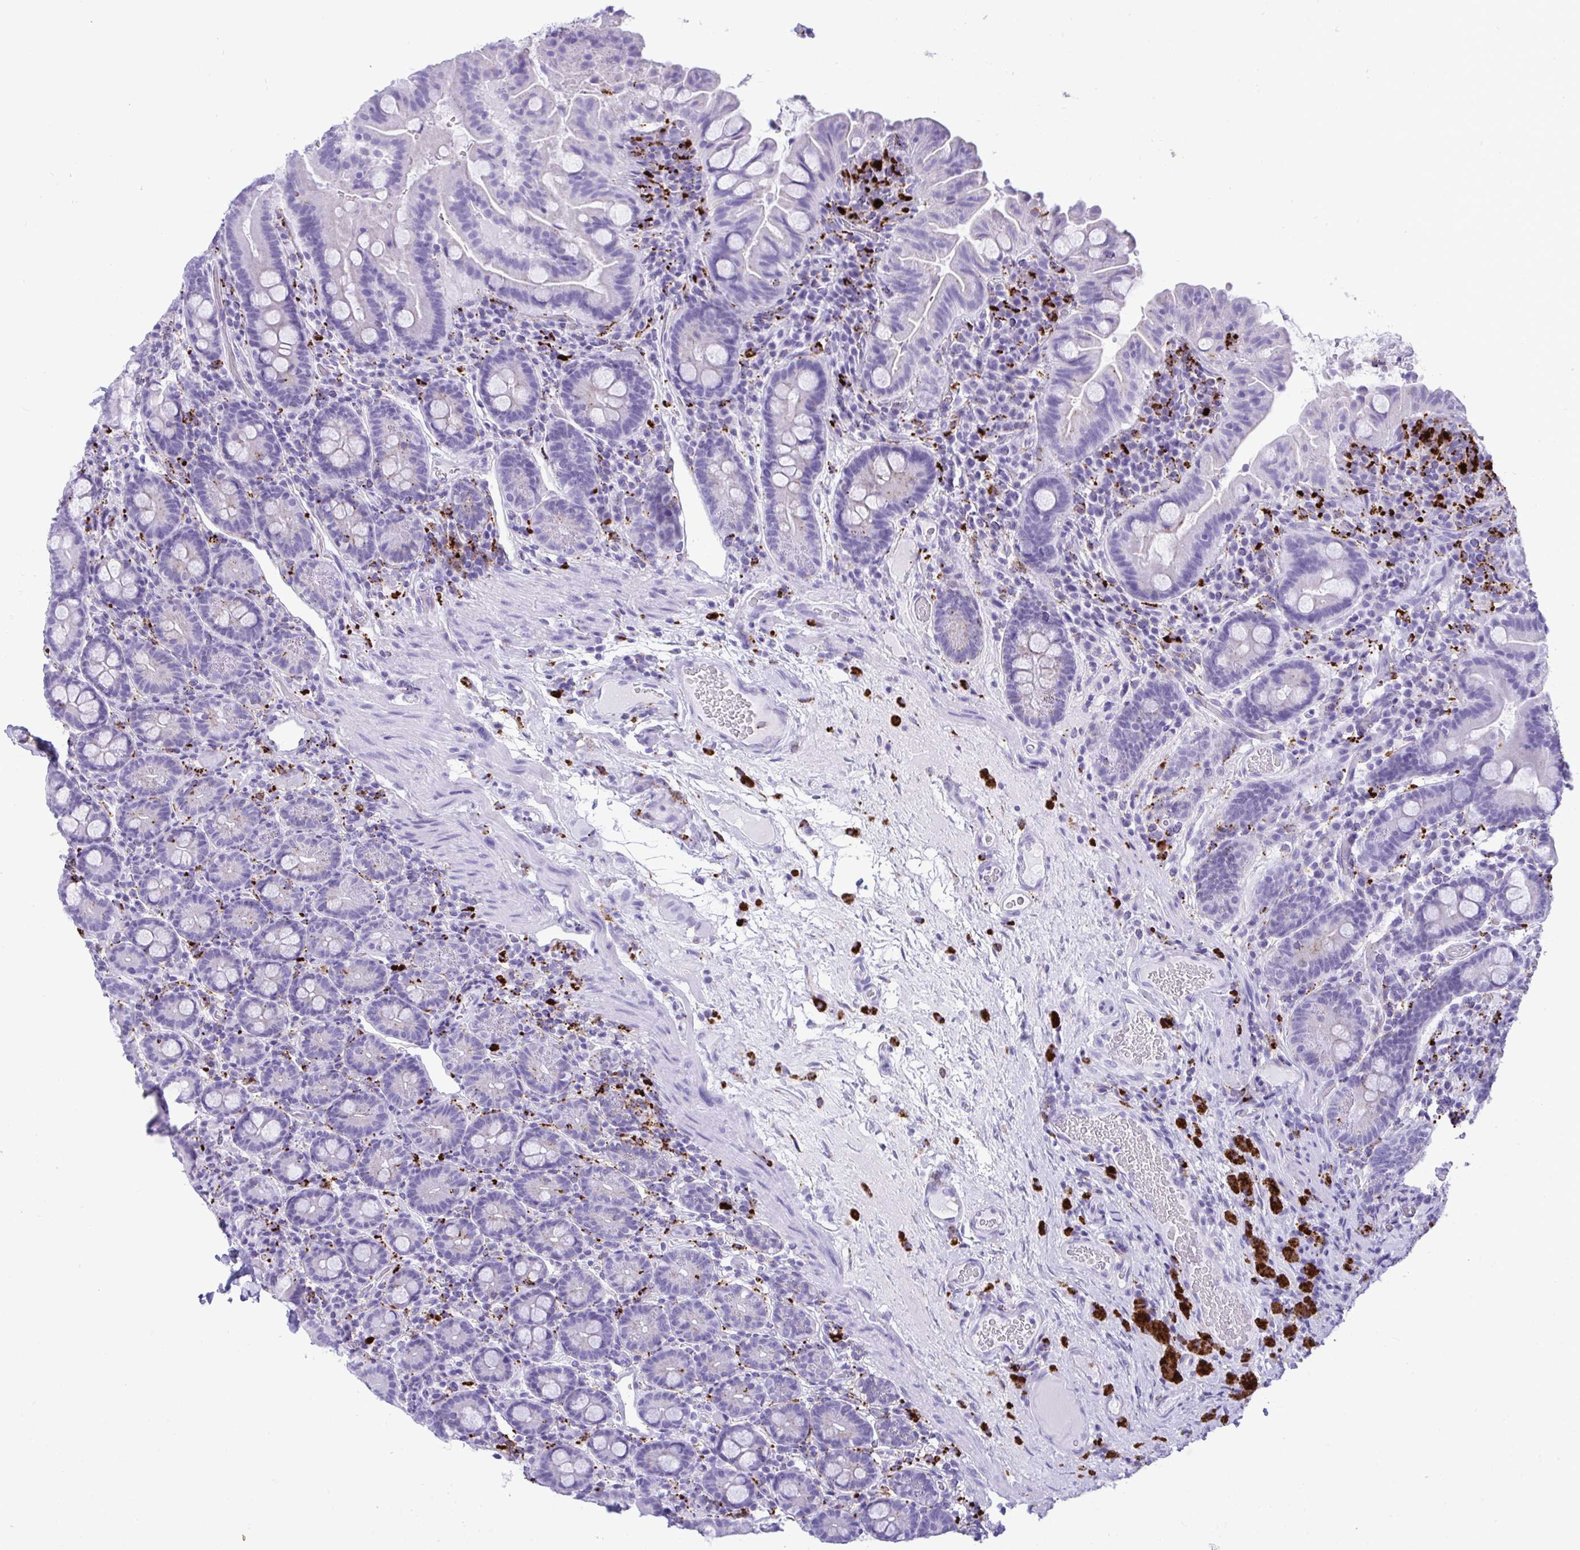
{"staining": {"intensity": "negative", "quantity": "none", "location": "none"}, "tissue": "small intestine", "cell_type": "Glandular cells", "image_type": "normal", "snomed": [{"axis": "morphology", "description": "Normal tissue, NOS"}, {"axis": "topography", "description": "Small intestine"}], "caption": "DAB (3,3'-diaminobenzidine) immunohistochemical staining of benign small intestine shows no significant staining in glandular cells.", "gene": "CPVL", "patient": {"sex": "male", "age": 26}}